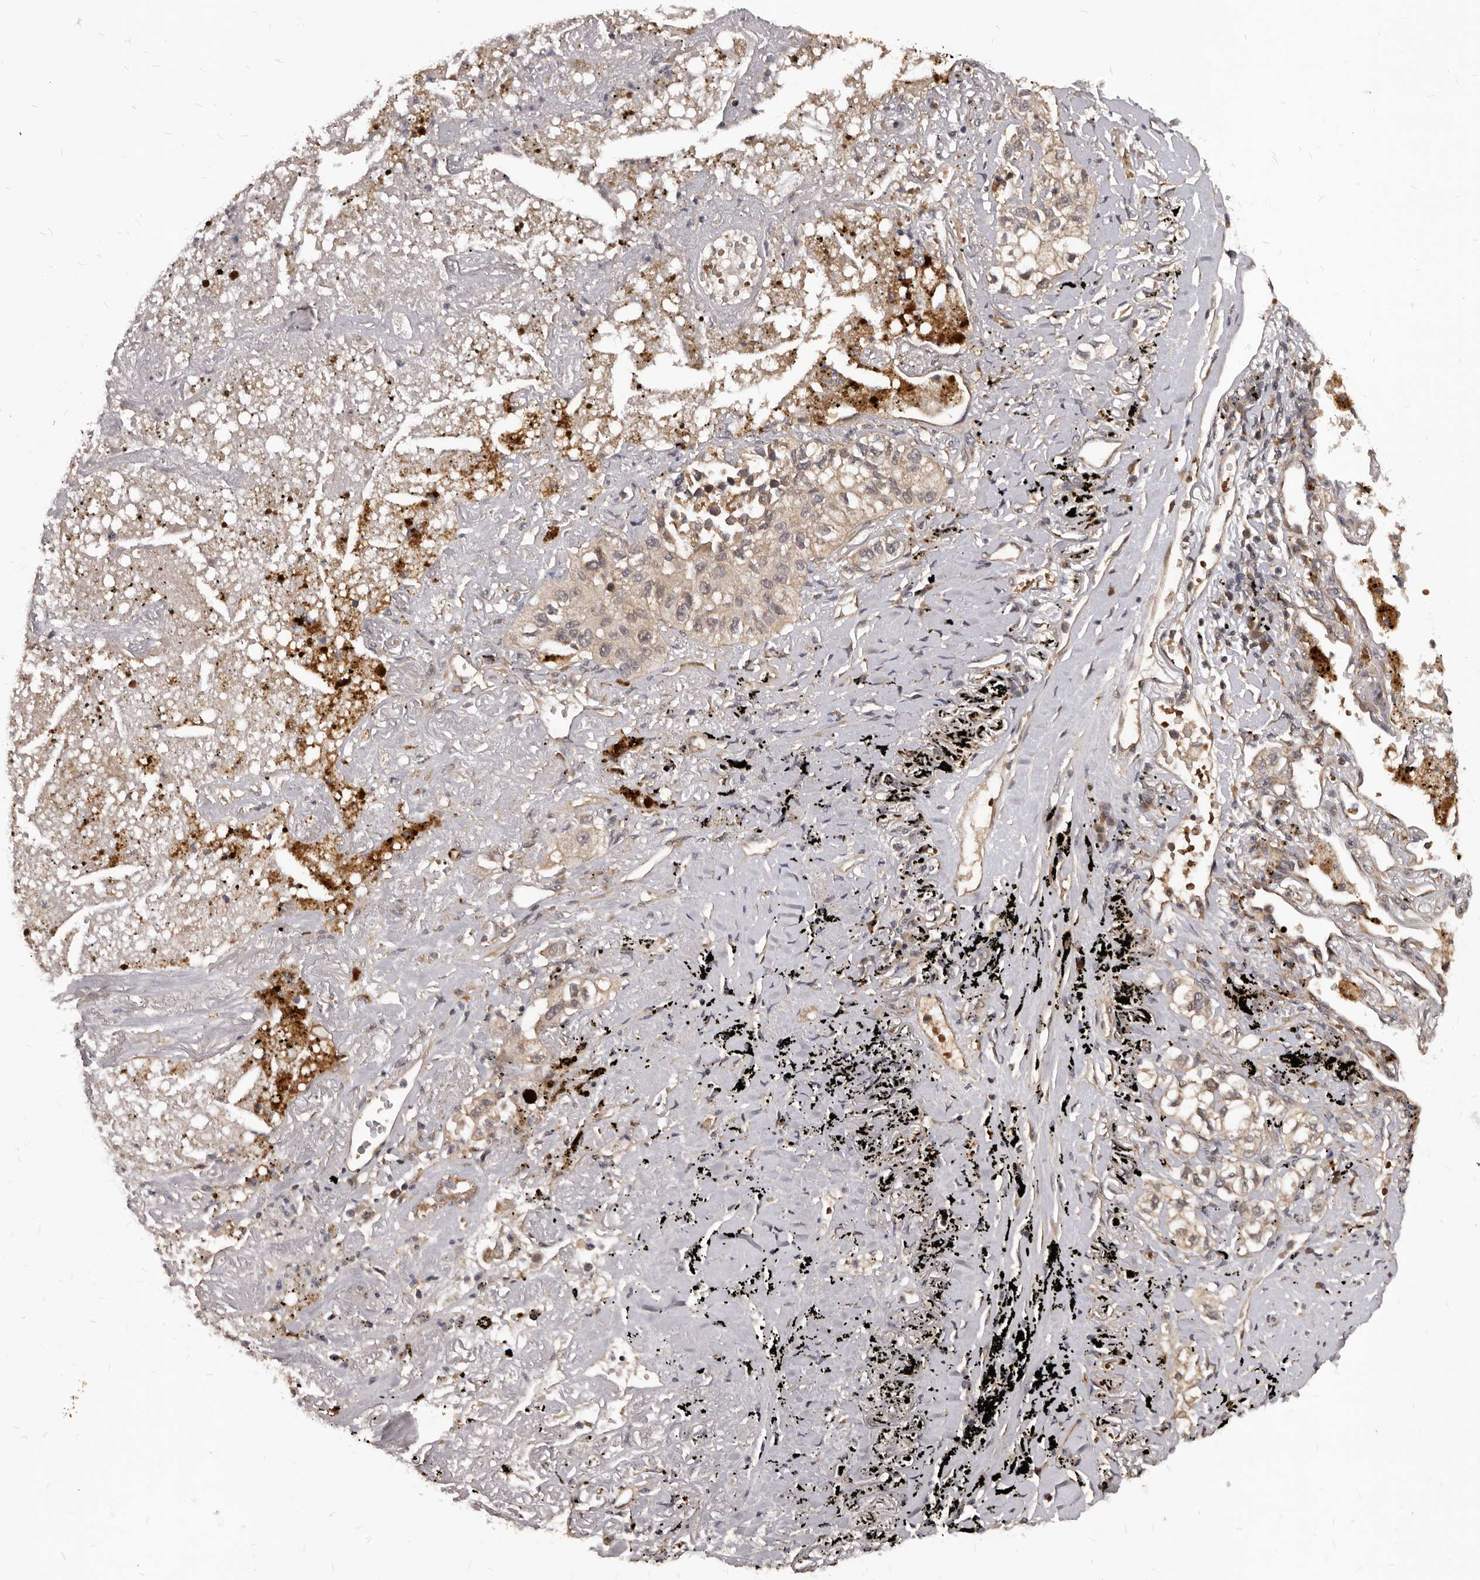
{"staining": {"intensity": "weak", "quantity": "25%-75%", "location": "cytoplasmic/membranous"}, "tissue": "lung cancer", "cell_type": "Tumor cells", "image_type": "cancer", "snomed": [{"axis": "morphology", "description": "Adenocarcinoma, NOS"}, {"axis": "topography", "description": "Lung"}], "caption": "Immunohistochemical staining of adenocarcinoma (lung) reveals weak cytoplasmic/membranous protein staining in about 25%-75% of tumor cells.", "gene": "GABPB2", "patient": {"sex": "male", "age": 63}}